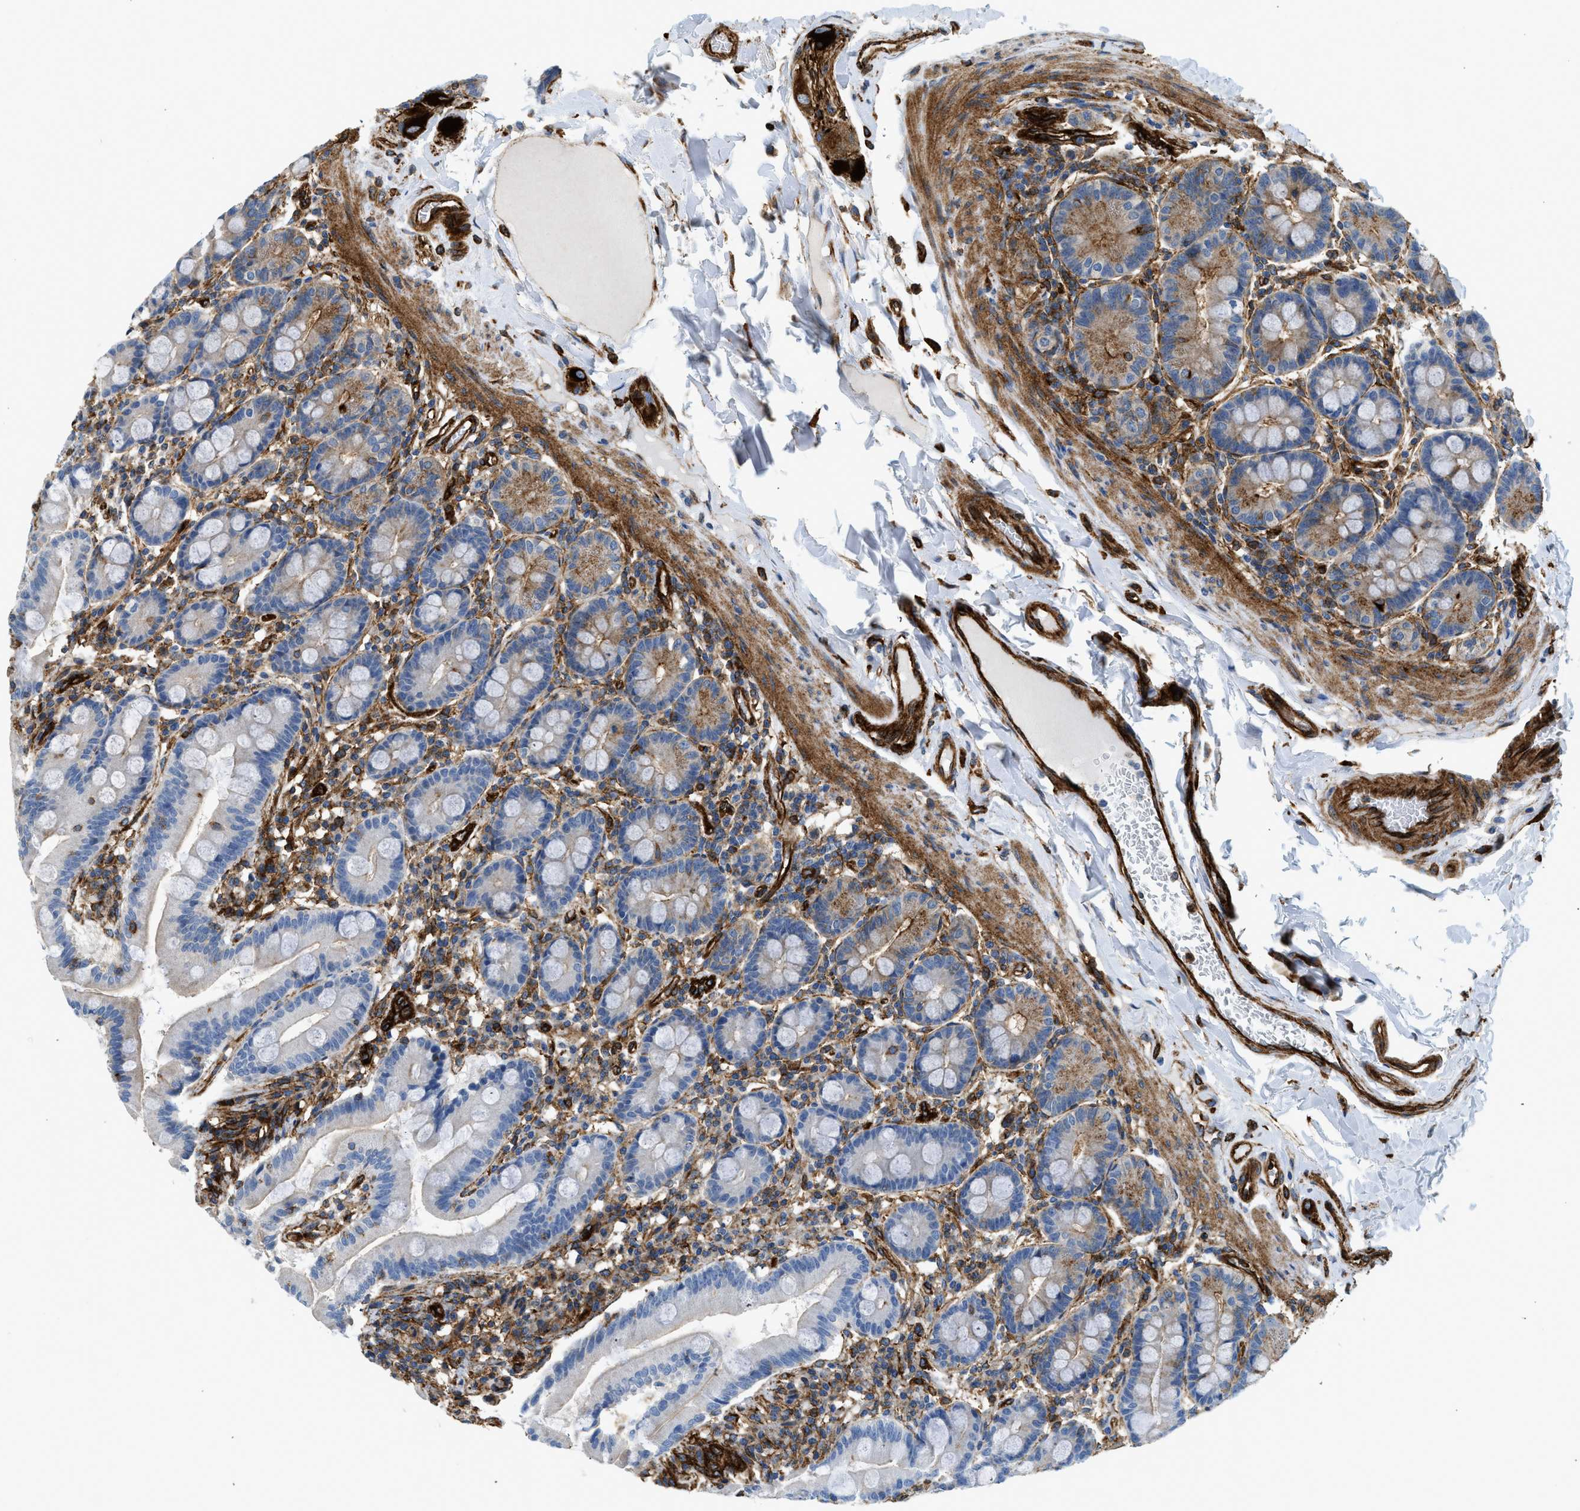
{"staining": {"intensity": "weak", "quantity": "25%-75%", "location": "cytoplasmic/membranous"}, "tissue": "duodenum", "cell_type": "Glandular cells", "image_type": "normal", "snomed": [{"axis": "morphology", "description": "Normal tissue, NOS"}, {"axis": "topography", "description": "Duodenum"}], "caption": "A low amount of weak cytoplasmic/membranous expression is present in about 25%-75% of glandular cells in unremarkable duodenum.", "gene": "HIP1", "patient": {"sex": "male", "age": 50}}